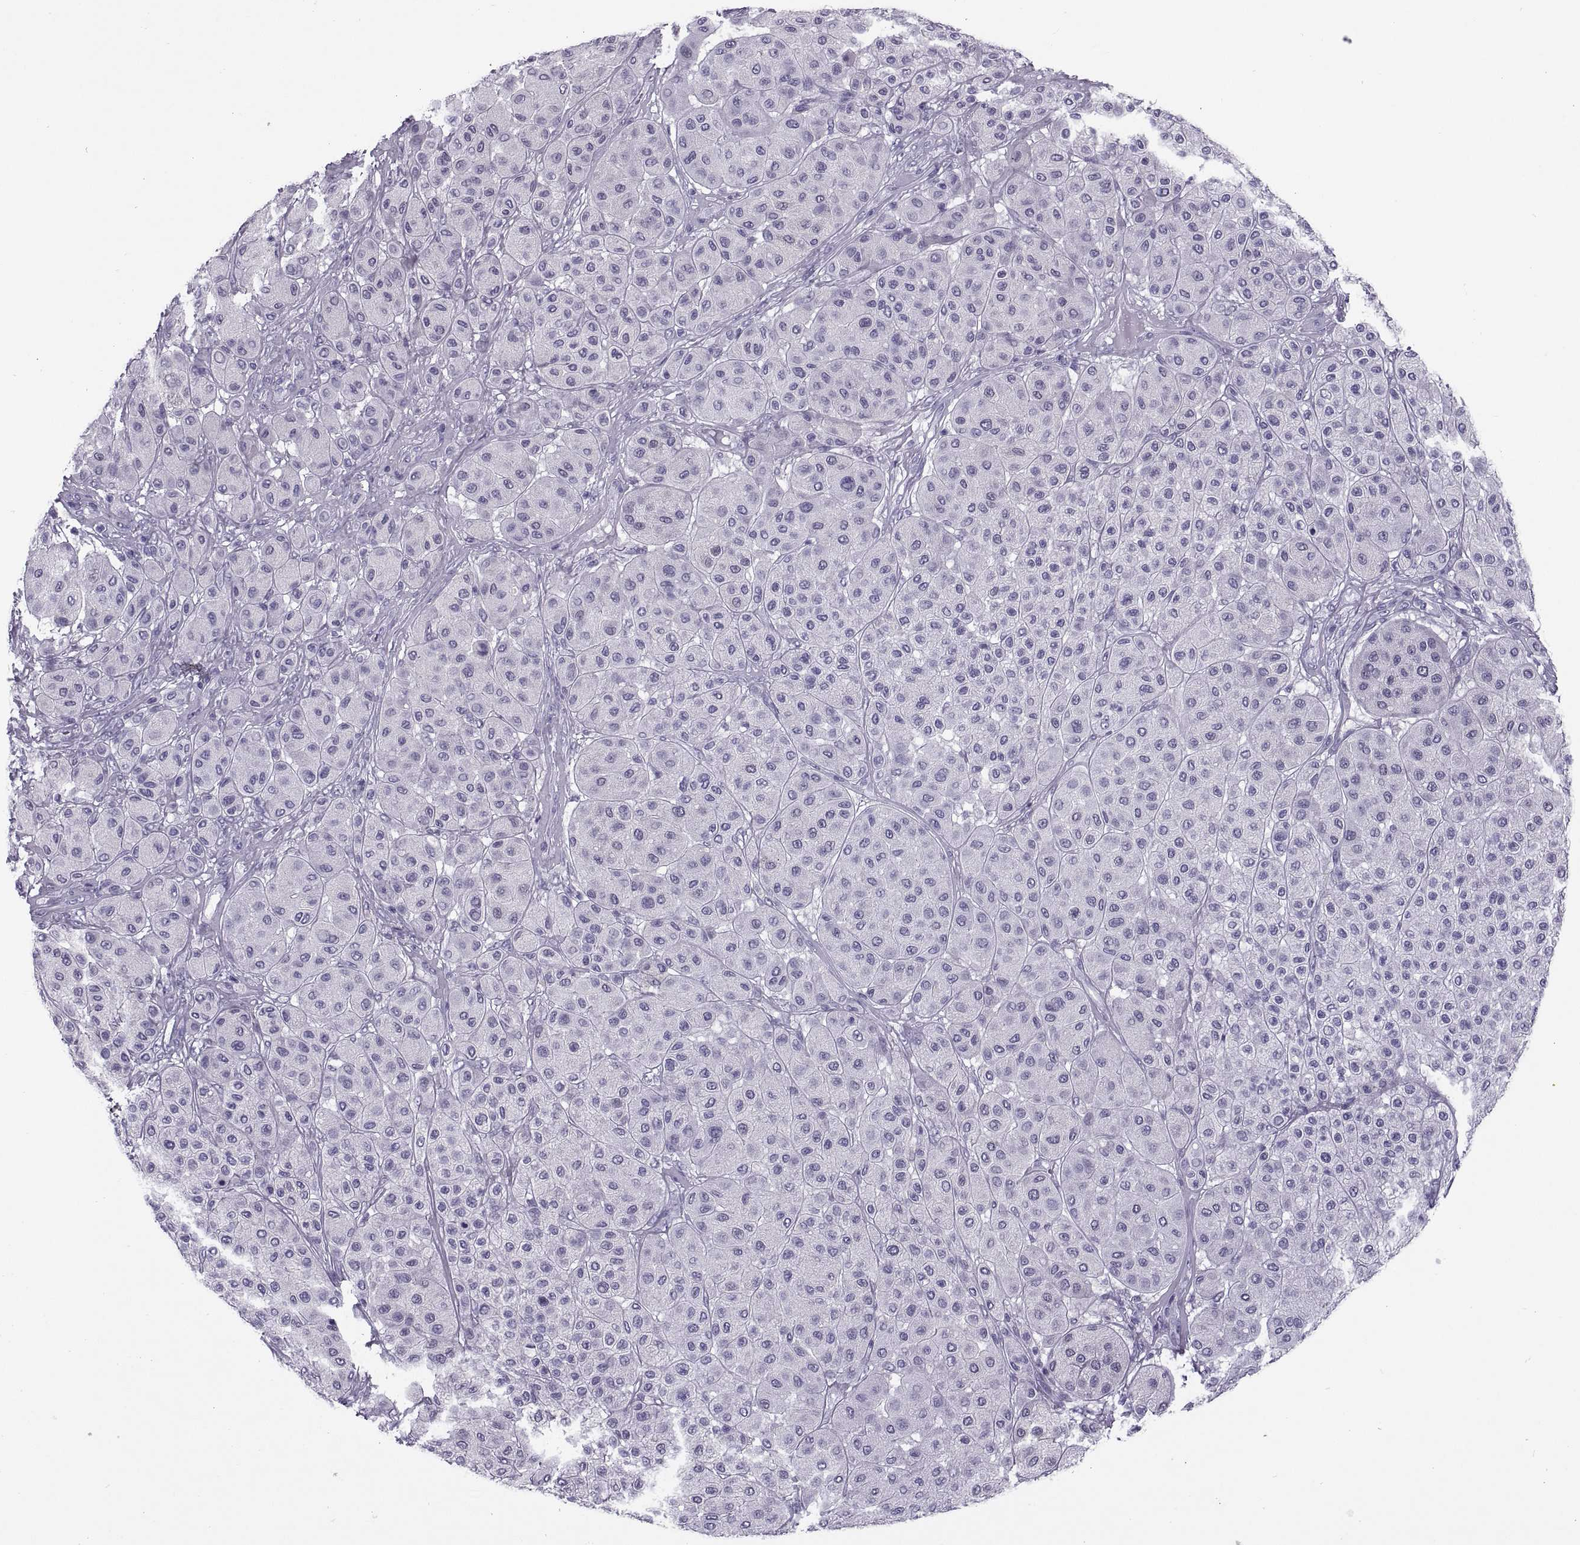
{"staining": {"intensity": "negative", "quantity": "none", "location": "none"}, "tissue": "melanoma", "cell_type": "Tumor cells", "image_type": "cancer", "snomed": [{"axis": "morphology", "description": "Malignant melanoma, Metastatic site"}, {"axis": "topography", "description": "Smooth muscle"}], "caption": "Immunohistochemistry image of human malignant melanoma (metastatic site) stained for a protein (brown), which shows no expression in tumor cells.", "gene": "RLBP1", "patient": {"sex": "male", "age": 41}}